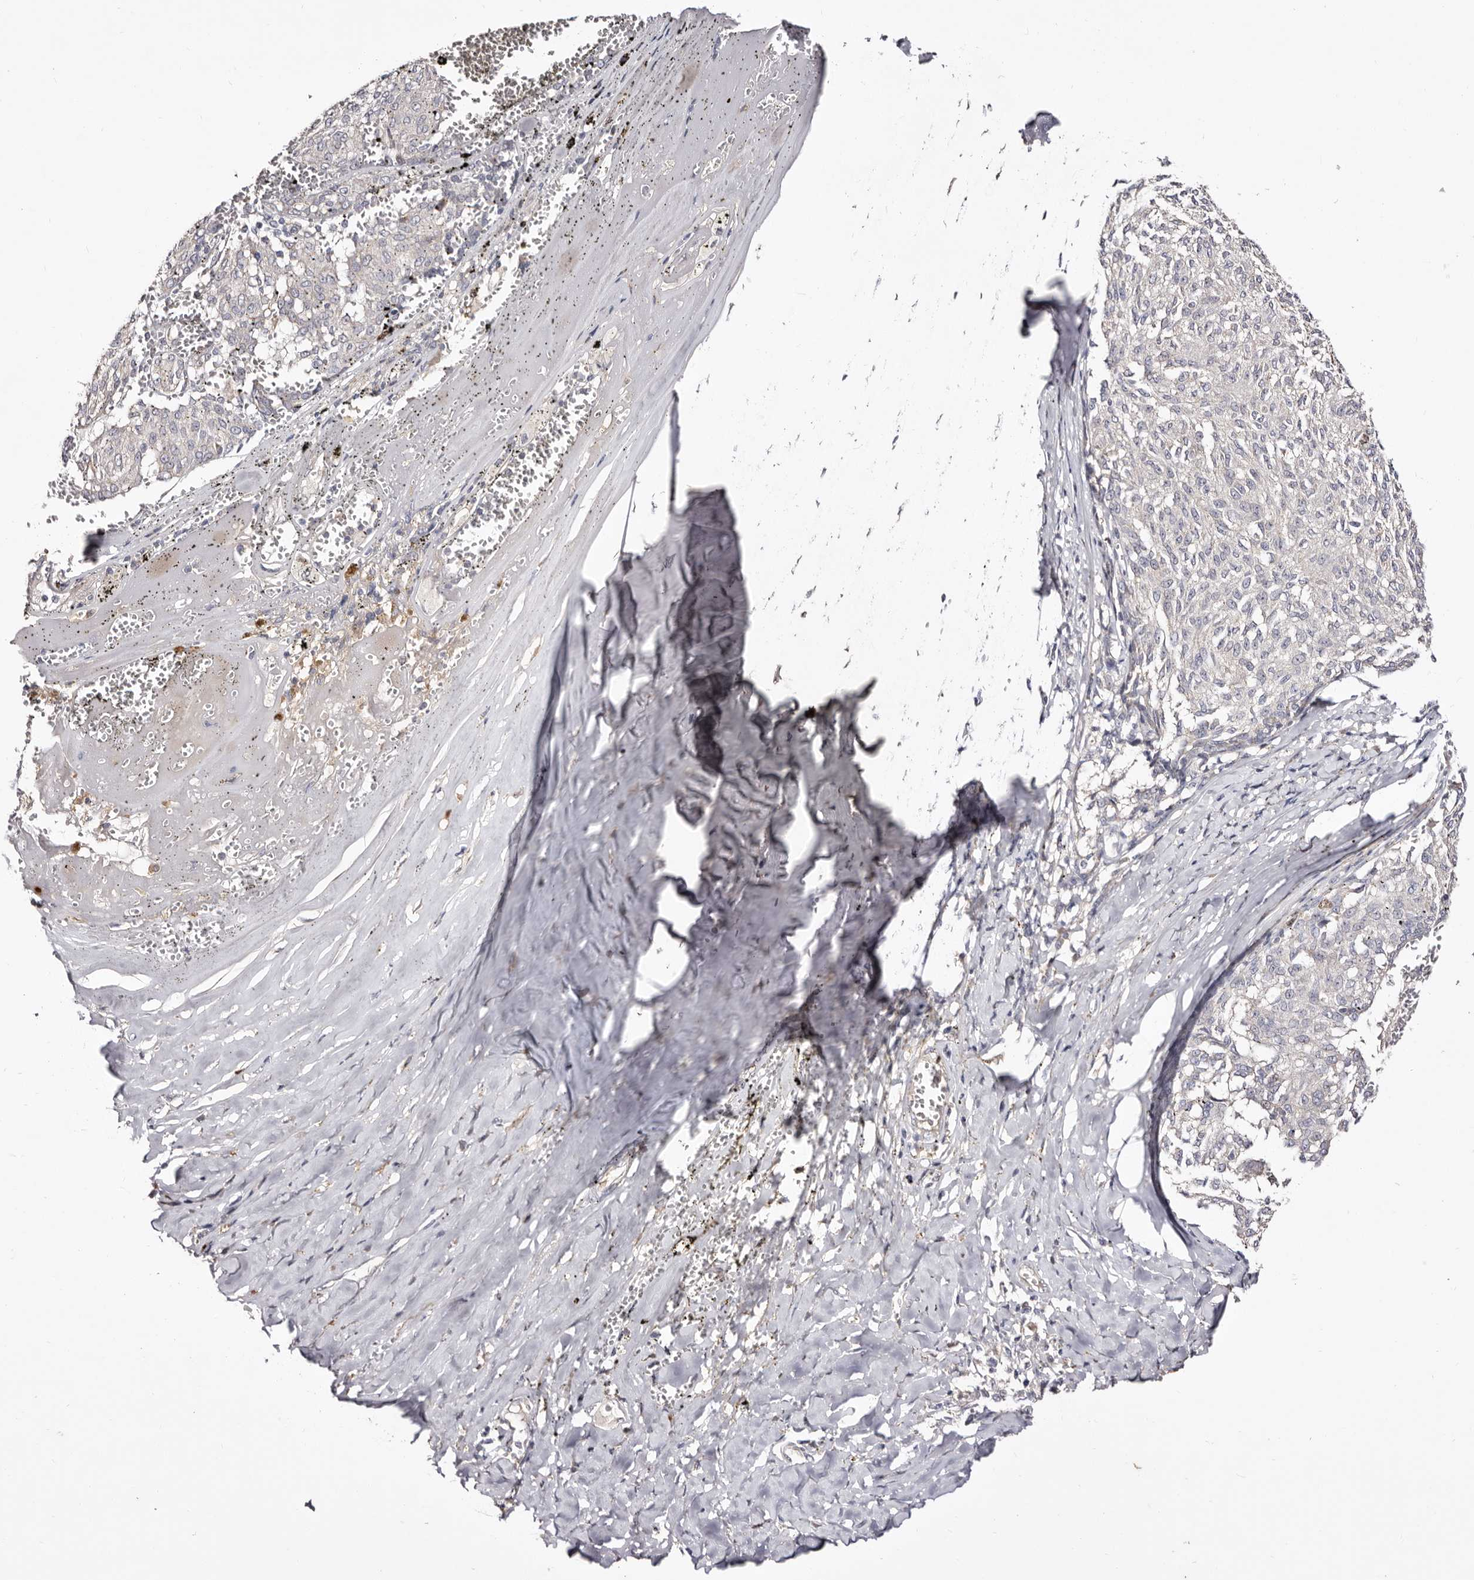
{"staining": {"intensity": "negative", "quantity": "none", "location": "none"}, "tissue": "melanoma", "cell_type": "Tumor cells", "image_type": "cancer", "snomed": [{"axis": "morphology", "description": "Malignant melanoma, NOS"}, {"axis": "topography", "description": "Skin"}], "caption": "The image exhibits no staining of tumor cells in malignant melanoma.", "gene": "CDCA8", "patient": {"sex": "female", "age": 72}}